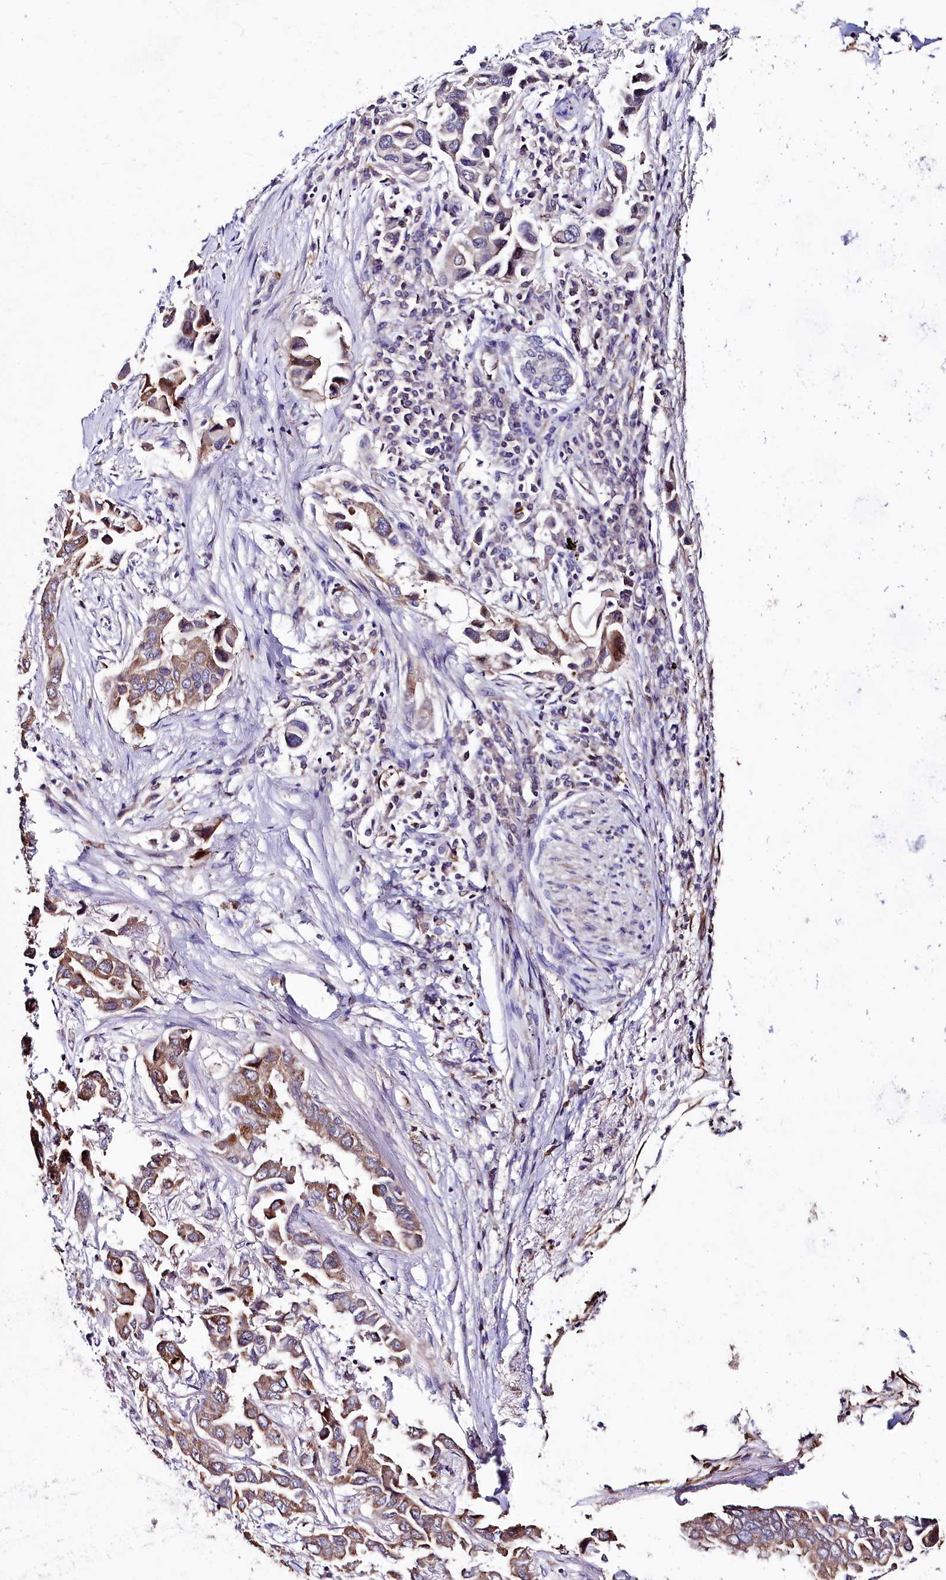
{"staining": {"intensity": "moderate", "quantity": "<25%", "location": "cytoplasmic/membranous"}, "tissue": "lung cancer", "cell_type": "Tumor cells", "image_type": "cancer", "snomed": [{"axis": "morphology", "description": "Adenocarcinoma, NOS"}, {"axis": "topography", "description": "Lung"}], "caption": "A low amount of moderate cytoplasmic/membranous expression is seen in about <25% of tumor cells in adenocarcinoma (lung) tissue.", "gene": "AMBRA1", "patient": {"sex": "female", "age": 76}}